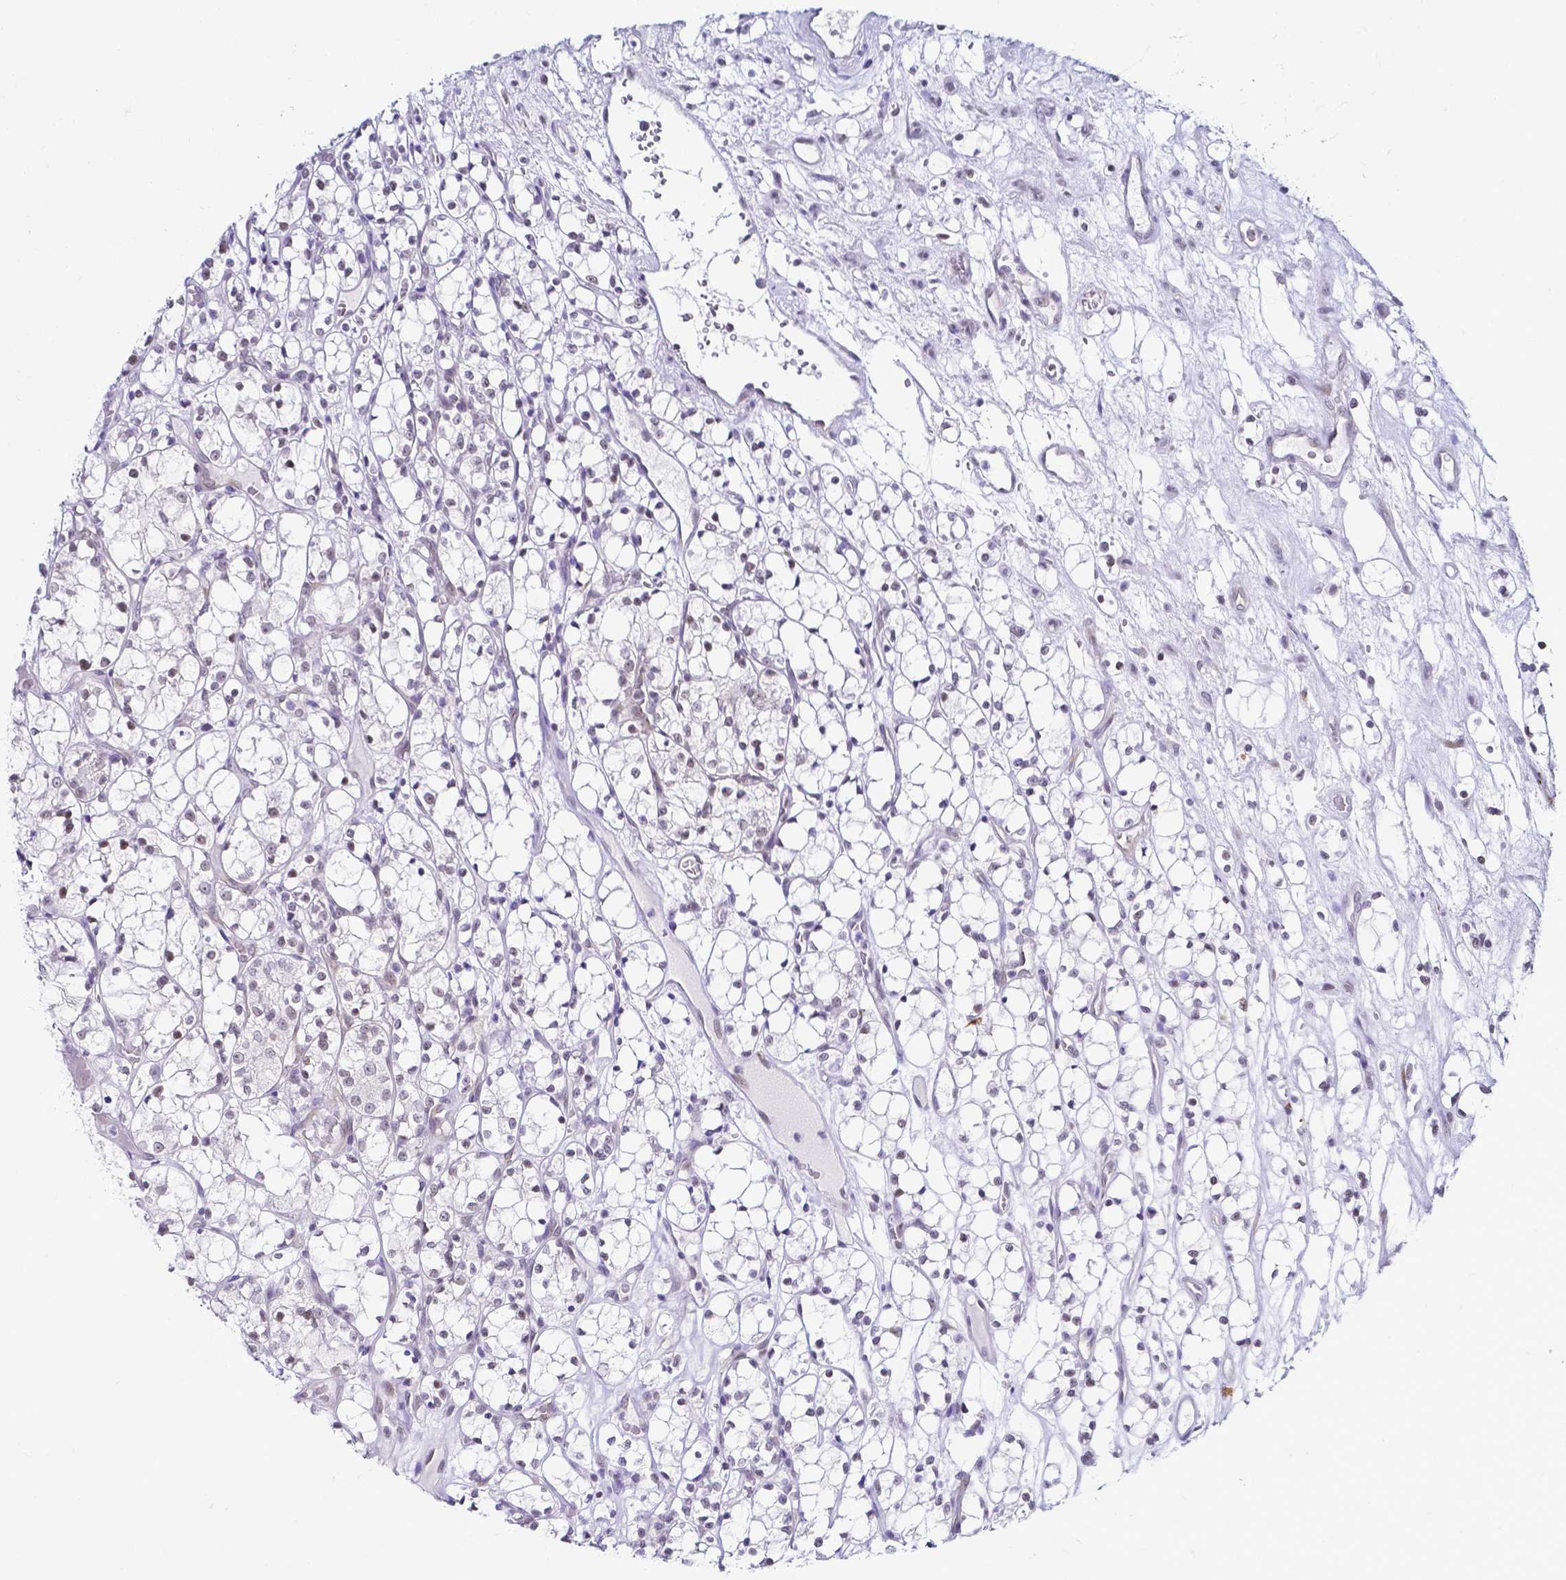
{"staining": {"intensity": "weak", "quantity": "<25%", "location": "nuclear"}, "tissue": "renal cancer", "cell_type": "Tumor cells", "image_type": "cancer", "snomed": [{"axis": "morphology", "description": "Adenocarcinoma, NOS"}, {"axis": "topography", "description": "Kidney"}], "caption": "DAB immunohistochemical staining of renal adenocarcinoma displays no significant positivity in tumor cells.", "gene": "FAM83G", "patient": {"sex": "female", "age": 69}}